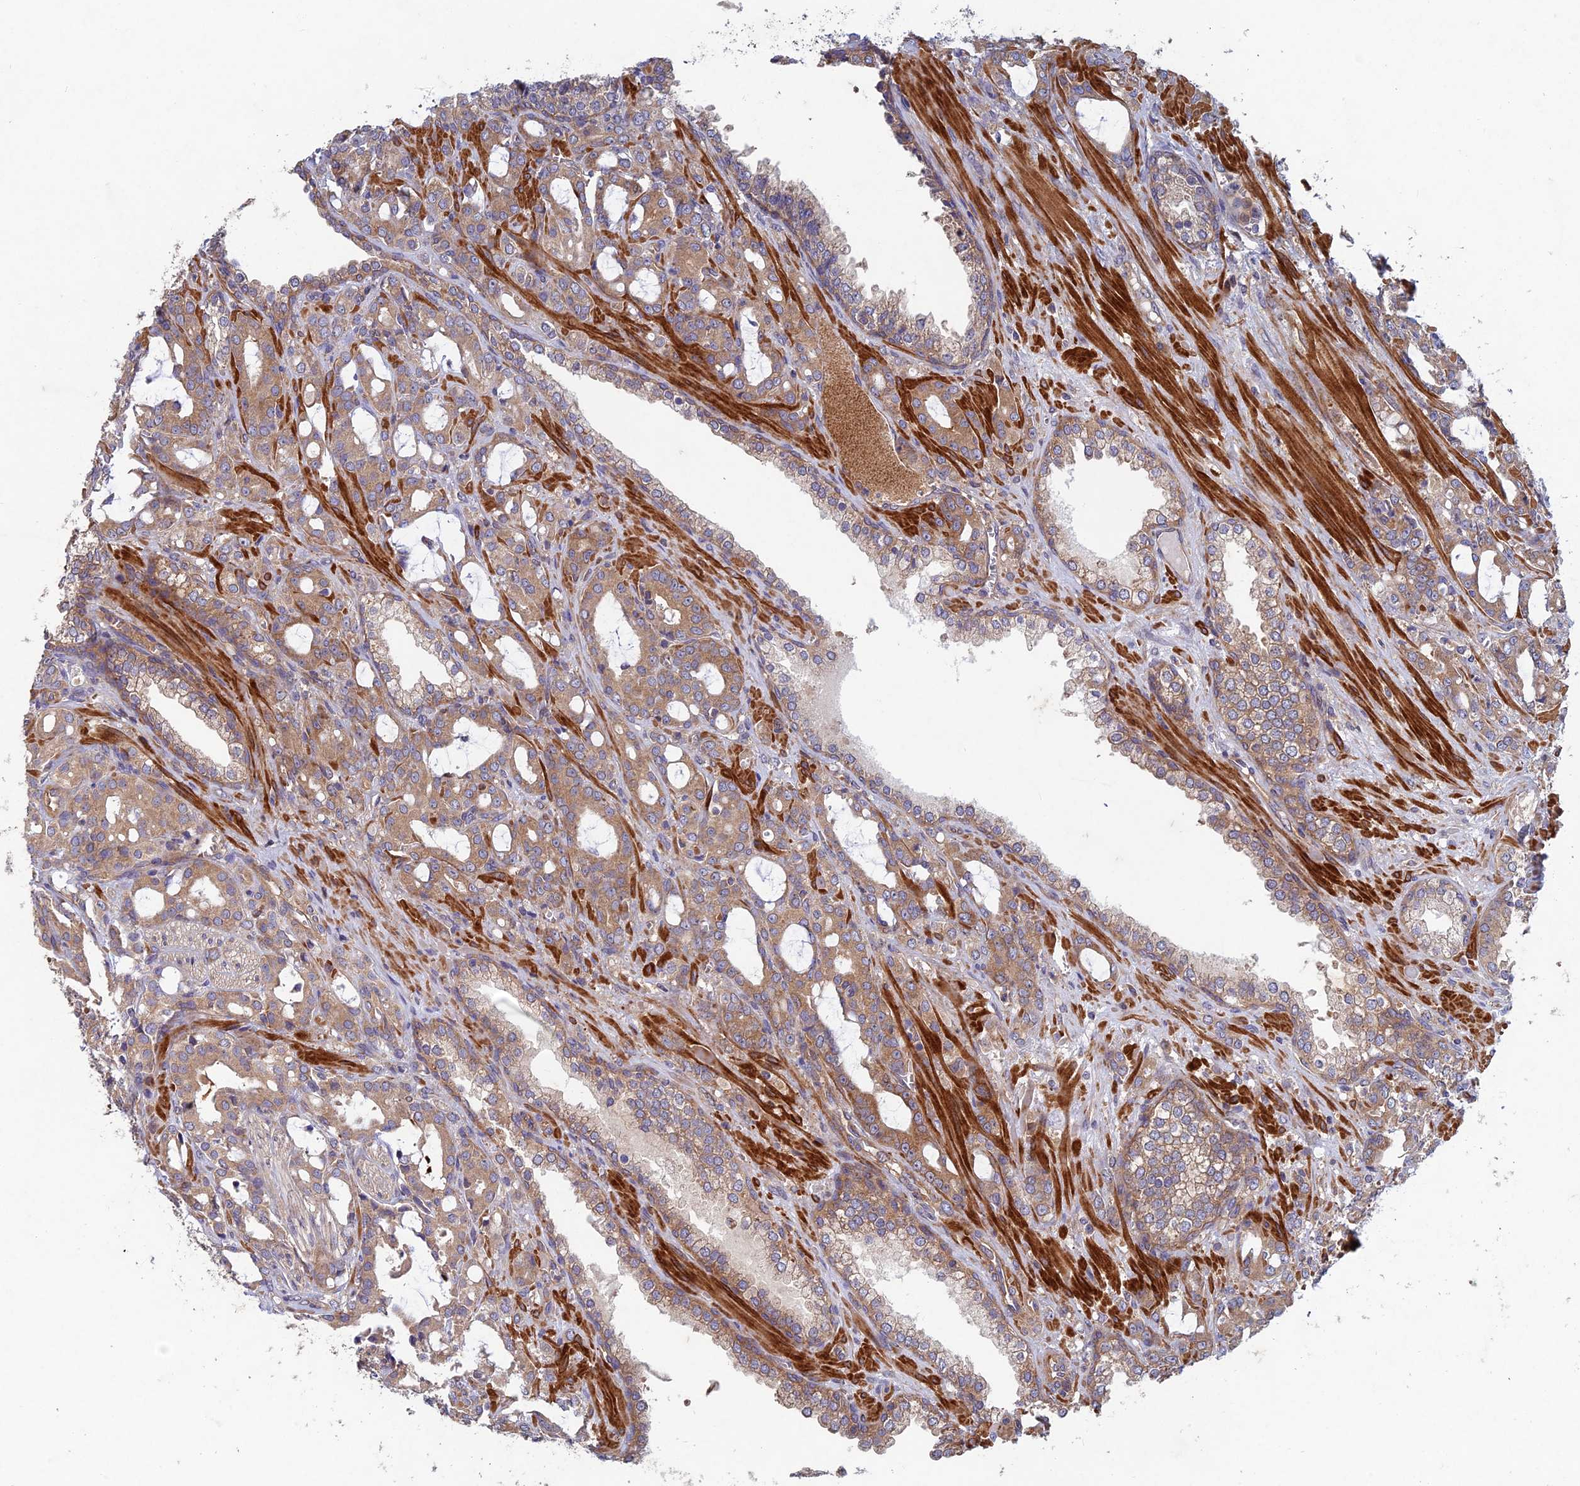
{"staining": {"intensity": "moderate", "quantity": ">75%", "location": "cytoplasmic/membranous"}, "tissue": "prostate cancer", "cell_type": "Tumor cells", "image_type": "cancer", "snomed": [{"axis": "morphology", "description": "Adenocarcinoma, High grade"}, {"axis": "topography", "description": "Prostate"}], "caption": "Immunohistochemical staining of prostate cancer (adenocarcinoma (high-grade)) demonstrates medium levels of moderate cytoplasmic/membranous staining in approximately >75% of tumor cells.", "gene": "NCAPG", "patient": {"sex": "male", "age": 72}}